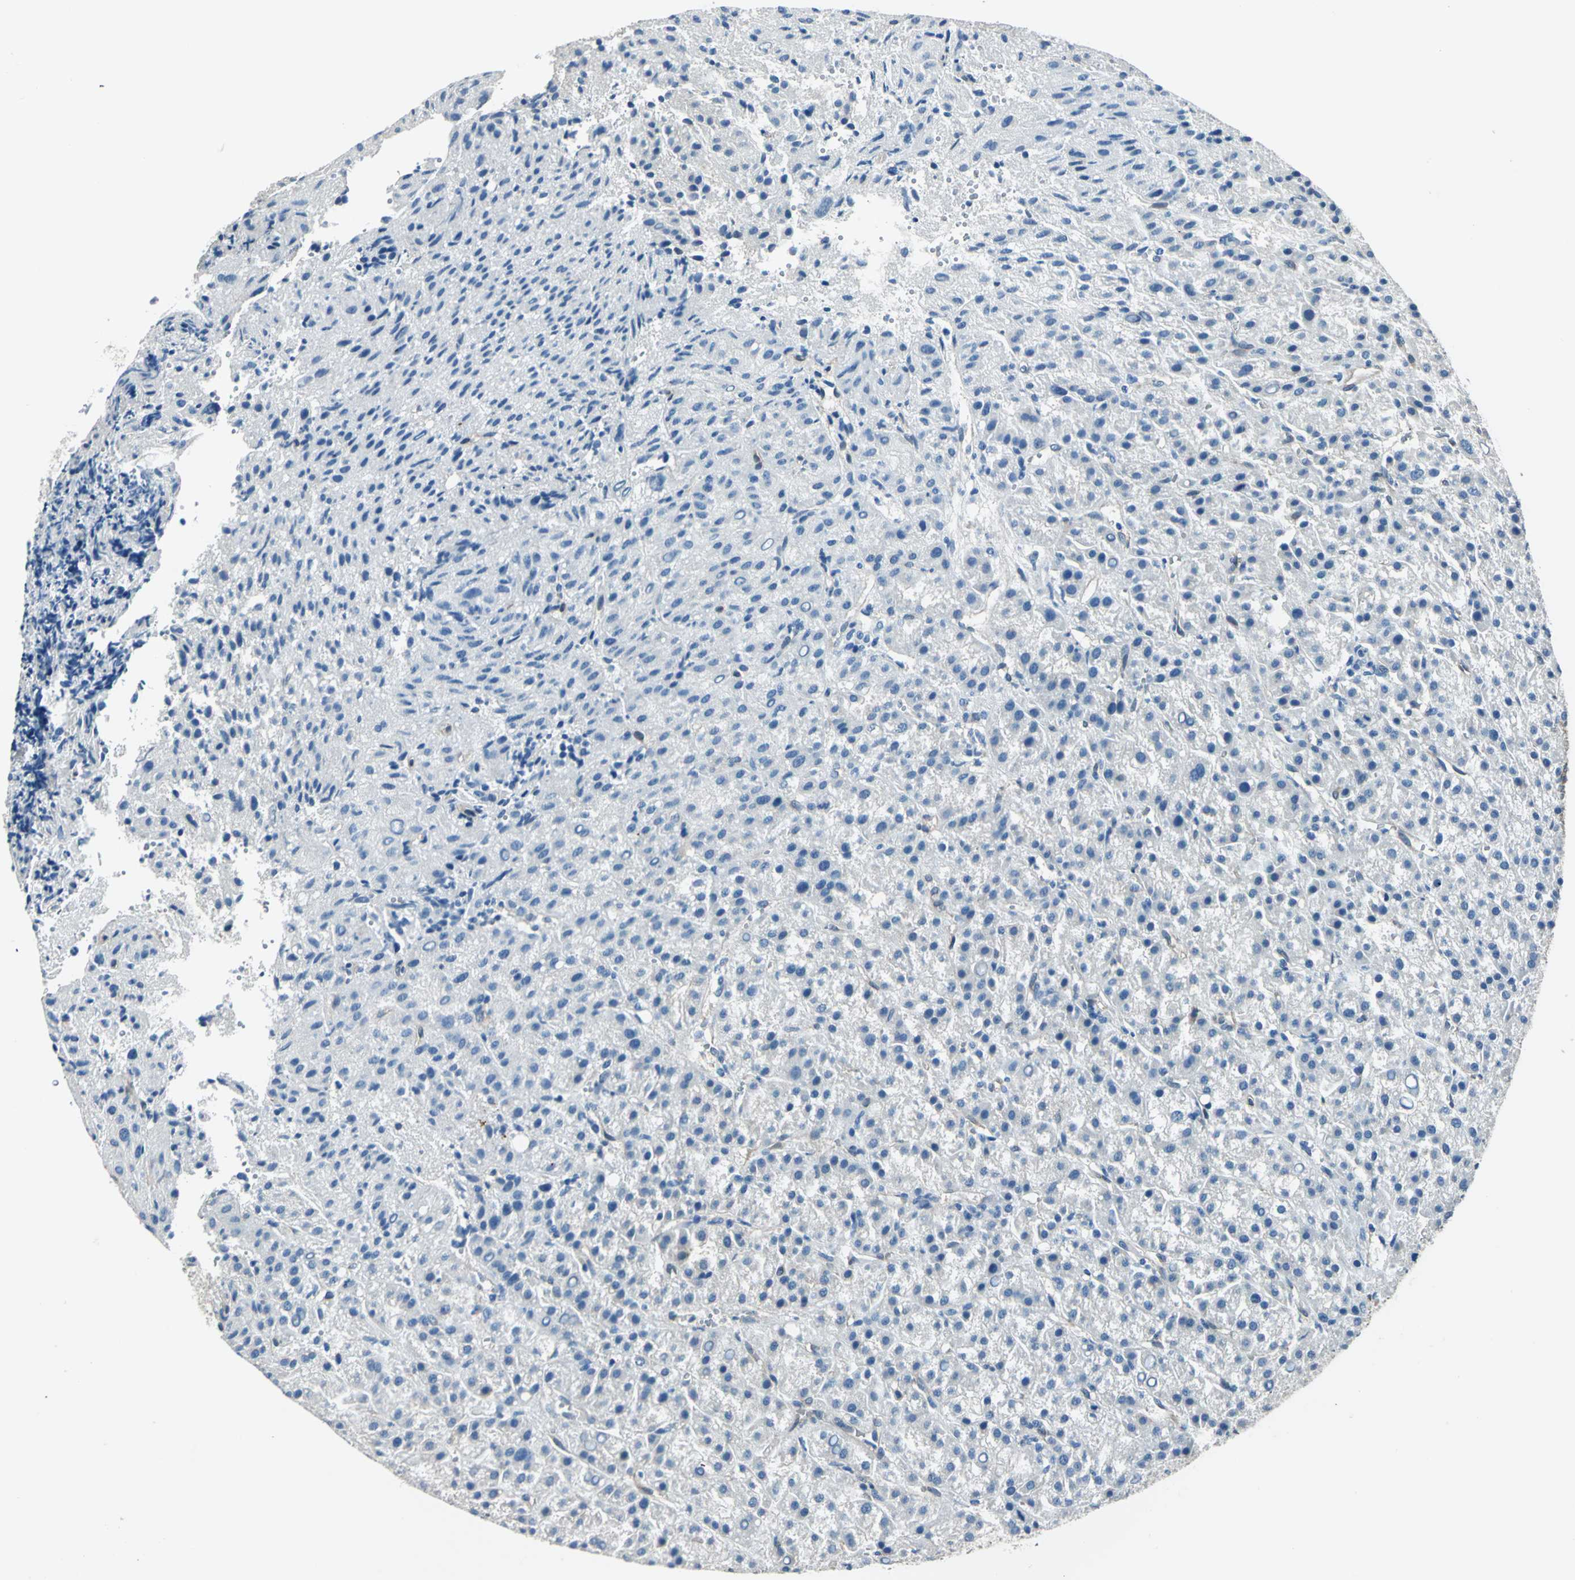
{"staining": {"intensity": "negative", "quantity": "none", "location": "none"}, "tissue": "liver cancer", "cell_type": "Tumor cells", "image_type": "cancer", "snomed": [{"axis": "morphology", "description": "Carcinoma, Hepatocellular, NOS"}, {"axis": "topography", "description": "Liver"}], "caption": "IHC photomicrograph of liver cancer stained for a protein (brown), which exhibits no staining in tumor cells.", "gene": "CDC42EP1", "patient": {"sex": "female", "age": 58}}